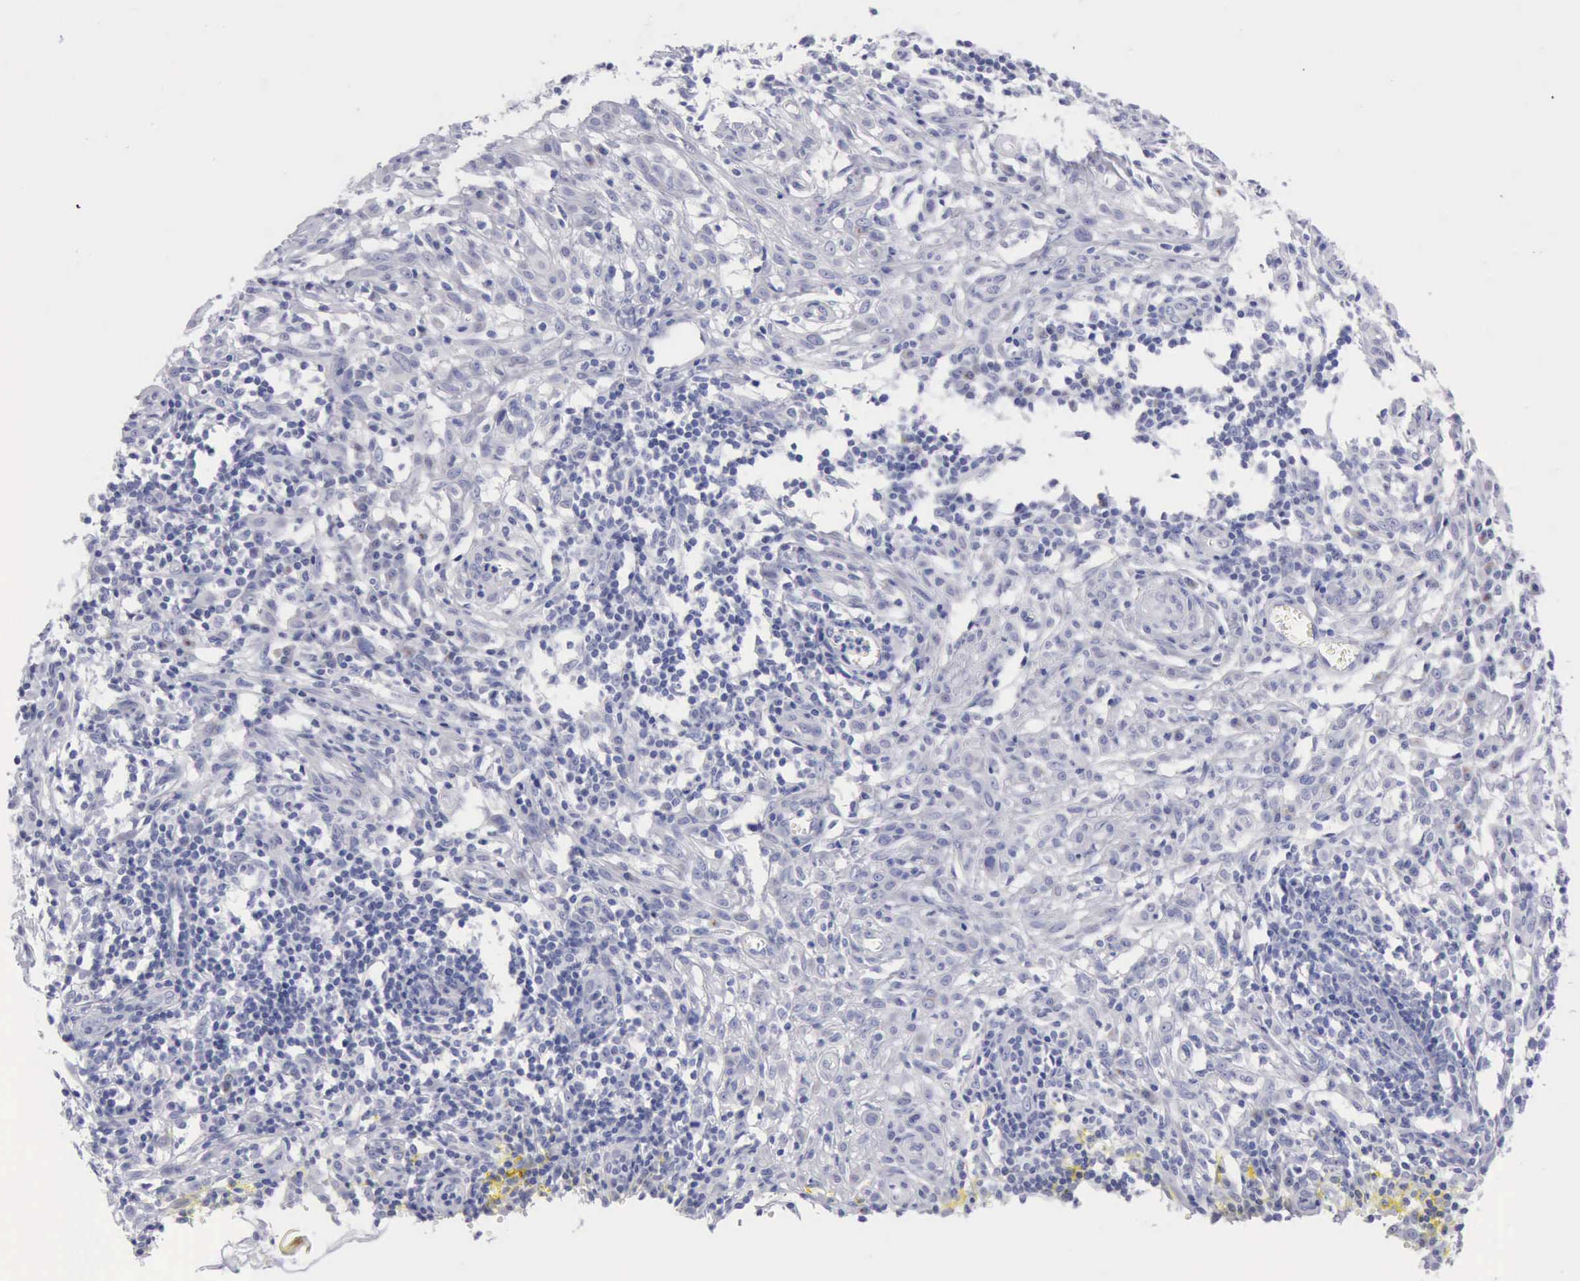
{"staining": {"intensity": "negative", "quantity": "none", "location": "none"}, "tissue": "melanoma", "cell_type": "Tumor cells", "image_type": "cancer", "snomed": [{"axis": "morphology", "description": "Malignant melanoma, NOS"}, {"axis": "topography", "description": "Skin"}], "caption": "There is no significant positivity in tumor cells of malignant melanoma.", "gene": "ANGEL1", "patient": {"sex": "female", "age": 52}}